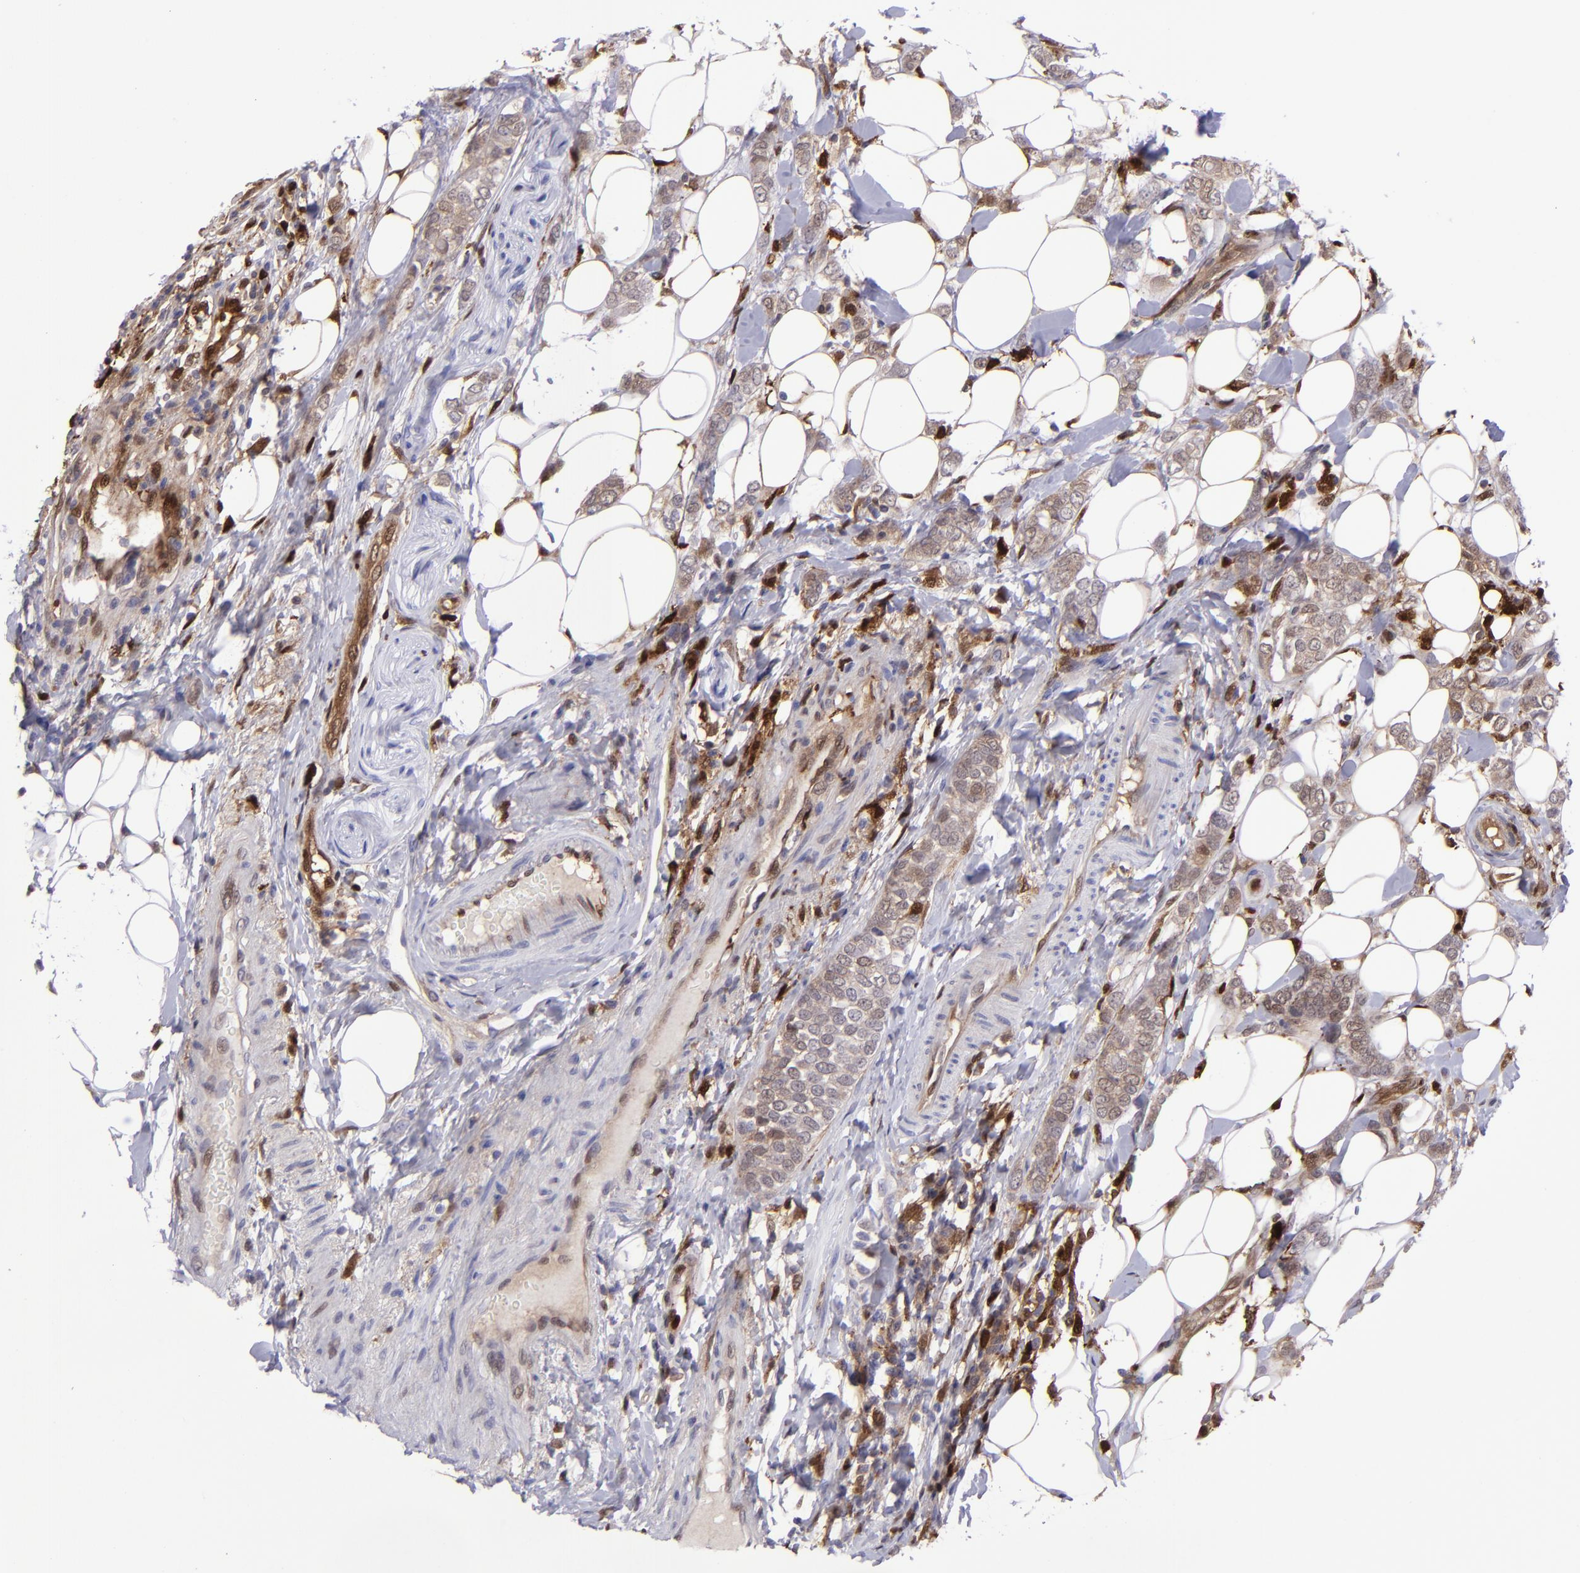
{"staining": {"intensity": "weak", "quantity": ">75%", "location": "cytoplasmic/membranous,nuclear"}, "tissue": "breast cancer", "cell_type": "Tumor cells", "image_type": "cancer", "snomed": [{"axis": "morphology", "description": "Normal tissue, NOS"}, {"axis": "morphology", "description": "Lobular carcinoma"}, {"axis": "topography", "description": "Breast"}], "caption": "This image exhibits breast cancer (lobular carcinoma) stained with immunohistochemistry (IHC) to label a protein in brown. The cytoplasmic/membranous and nuclear of tumor cells show weak positivity for the protein. Nuclei are counter-stained blue.", "gene": "TYMP", "patient": {"sex": "female", "age": 47}}